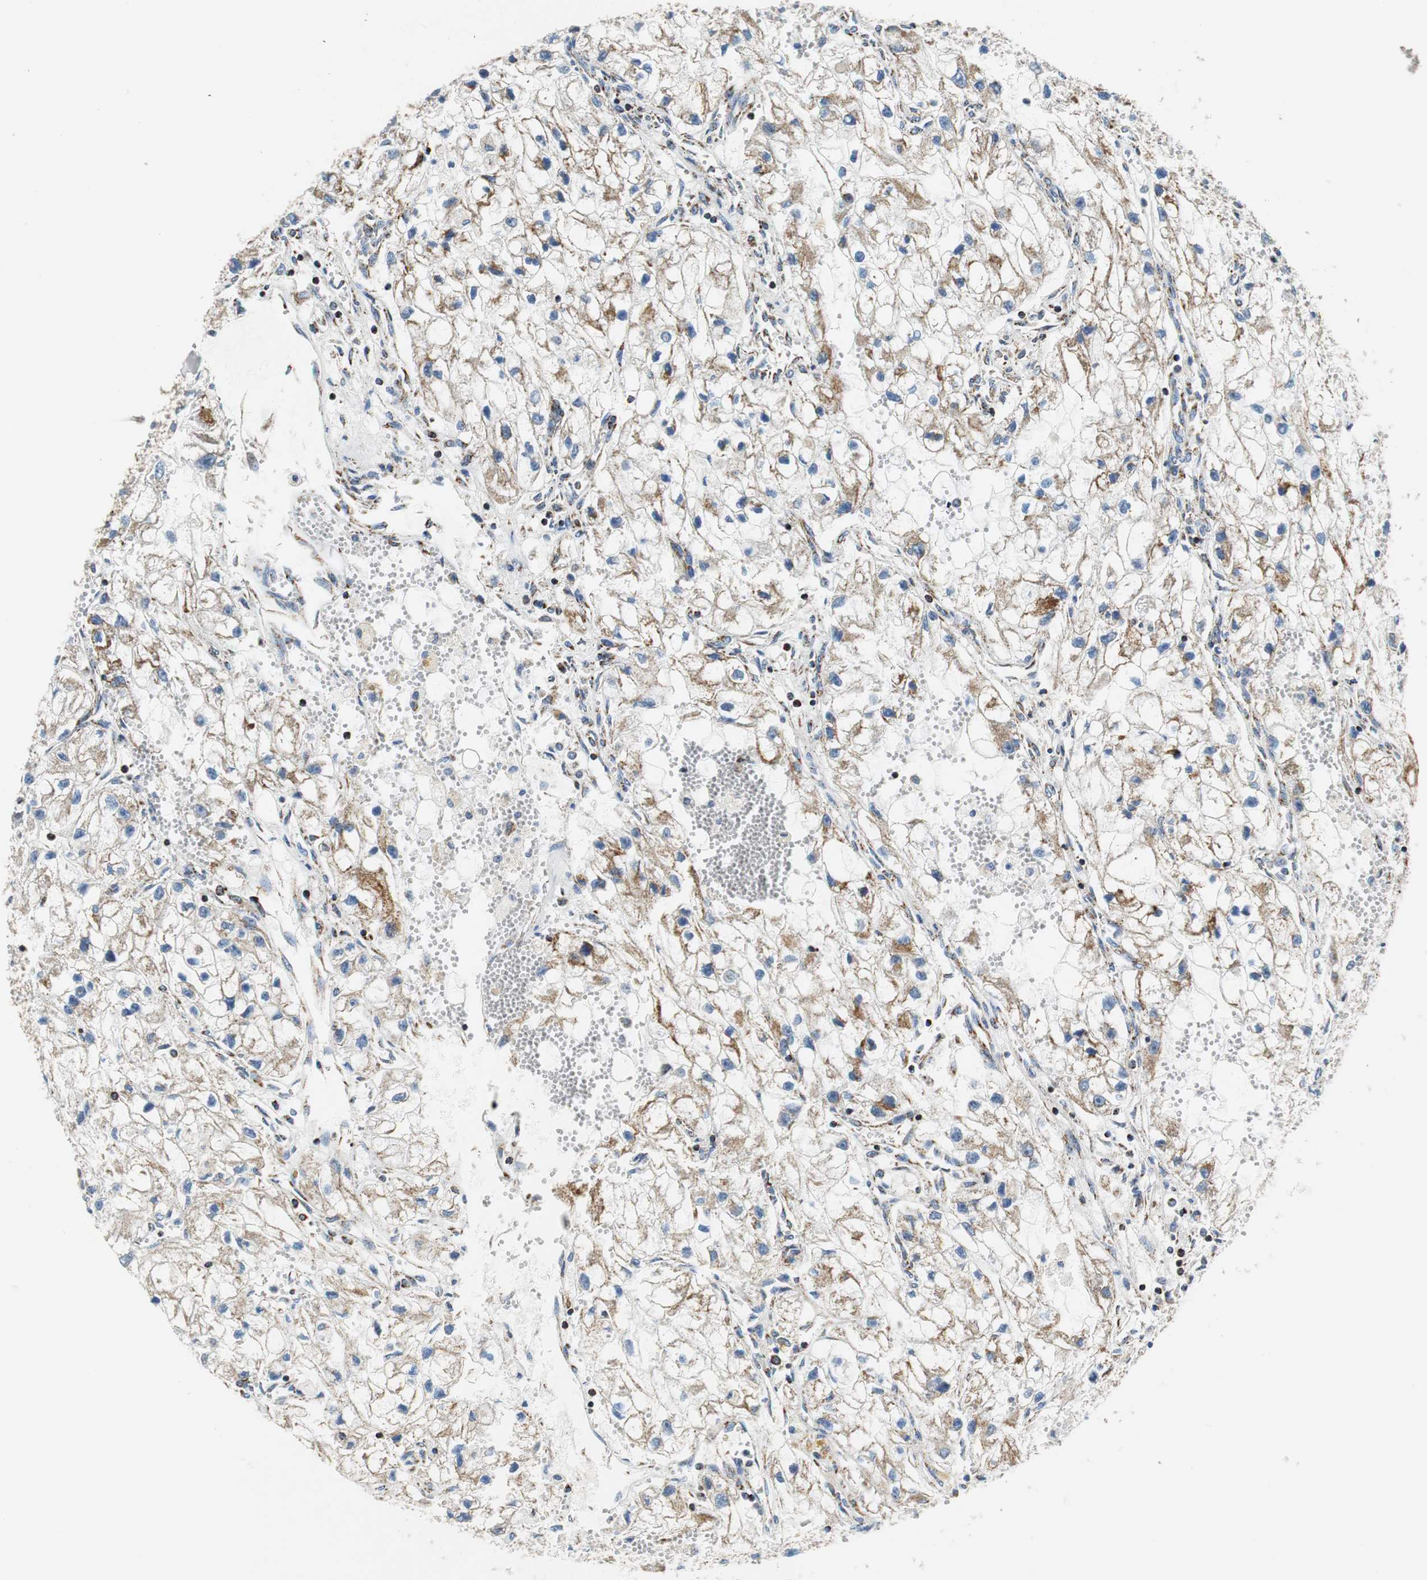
{"staining": {"intensity": "moderate", "quantity": "<25%", "location": "cytoplasmic/membranous"}, "tissue": "renal cancer", "cell_type": "Tumor cells", "image_type": "cancer", "snomed": [{"axis": "morphology", "description": "Adenocarcinoma, NOS"}, {"axis": "topography", "description": "Kidney"}], "caption": "Renal cancer tissue exhibits moderate cytoplasmic/membranous expression in approximately <25% of tumor cells, visualized by immunohistochemistry. The staining was performed using DAB (3,3'-diaminobenzidine), with brown indicating positive protein expression. Nuclei are stained blue with hematoxylin.", "gene": "C1QTNF7", "patient": {"sex": "female", "age": 70}}